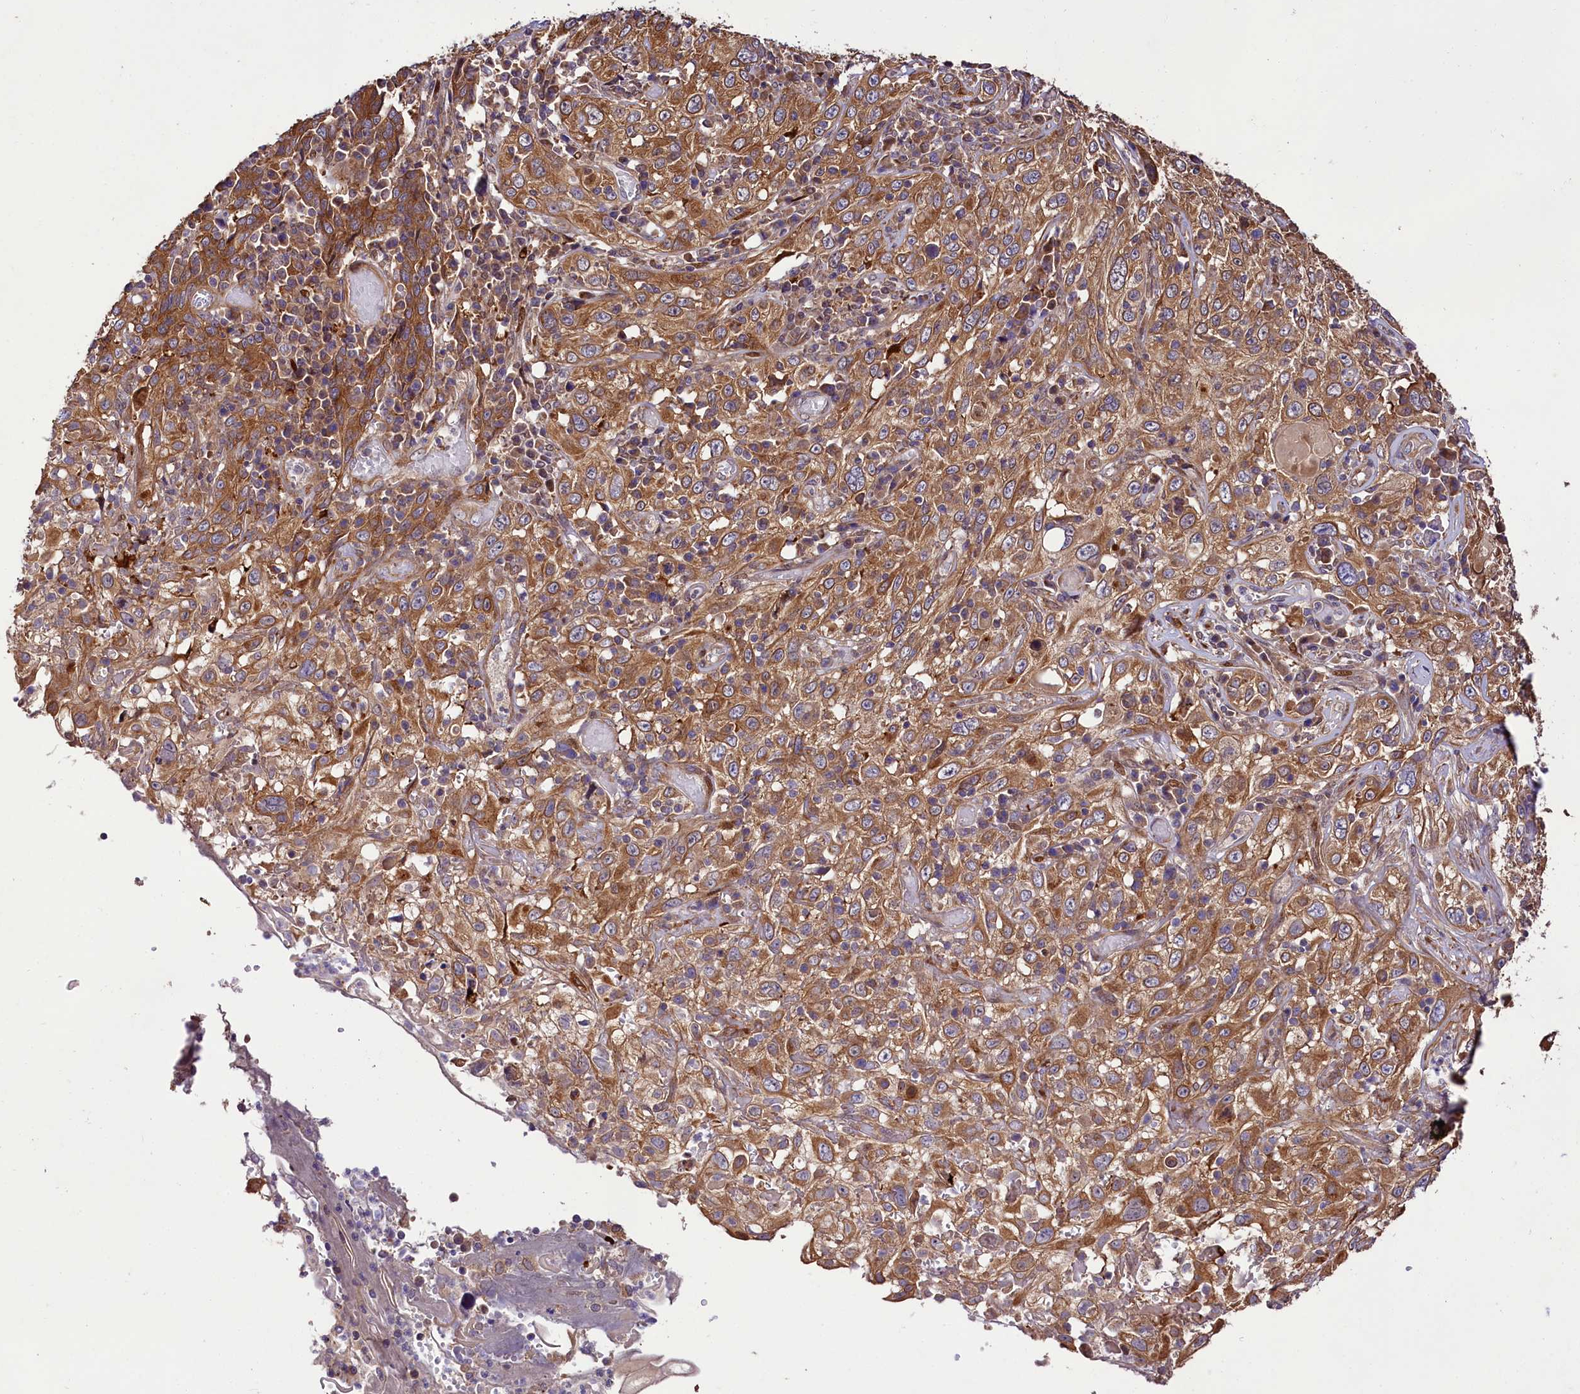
{"staining": {"intensity": "moderate", "quantity": ">75%", "location": "cytoplasmic/membranous"}, "tissue": "cervical cancer", "cell_type": "Tumor cells", "image_type": "cancer", "snomed": [{"axis": "morphology", "description": "Squamous cell carcinoma, NOS"}, {"axis": "topography", "description": "Cervix"}], "caption": "IHC of cervical cancer displays medium levels of moderate cytoplasmic/membranous positivity in approximately >75% of tumor cells. The protein of interest is stained brown, and the nuclei are stained in blue (DAB (3,3'-diaminobenzidine) IHC with brightfield microscopy, high magnification).", "gene": "NAA25", "patient": {"sex": "female", "age": 46}}